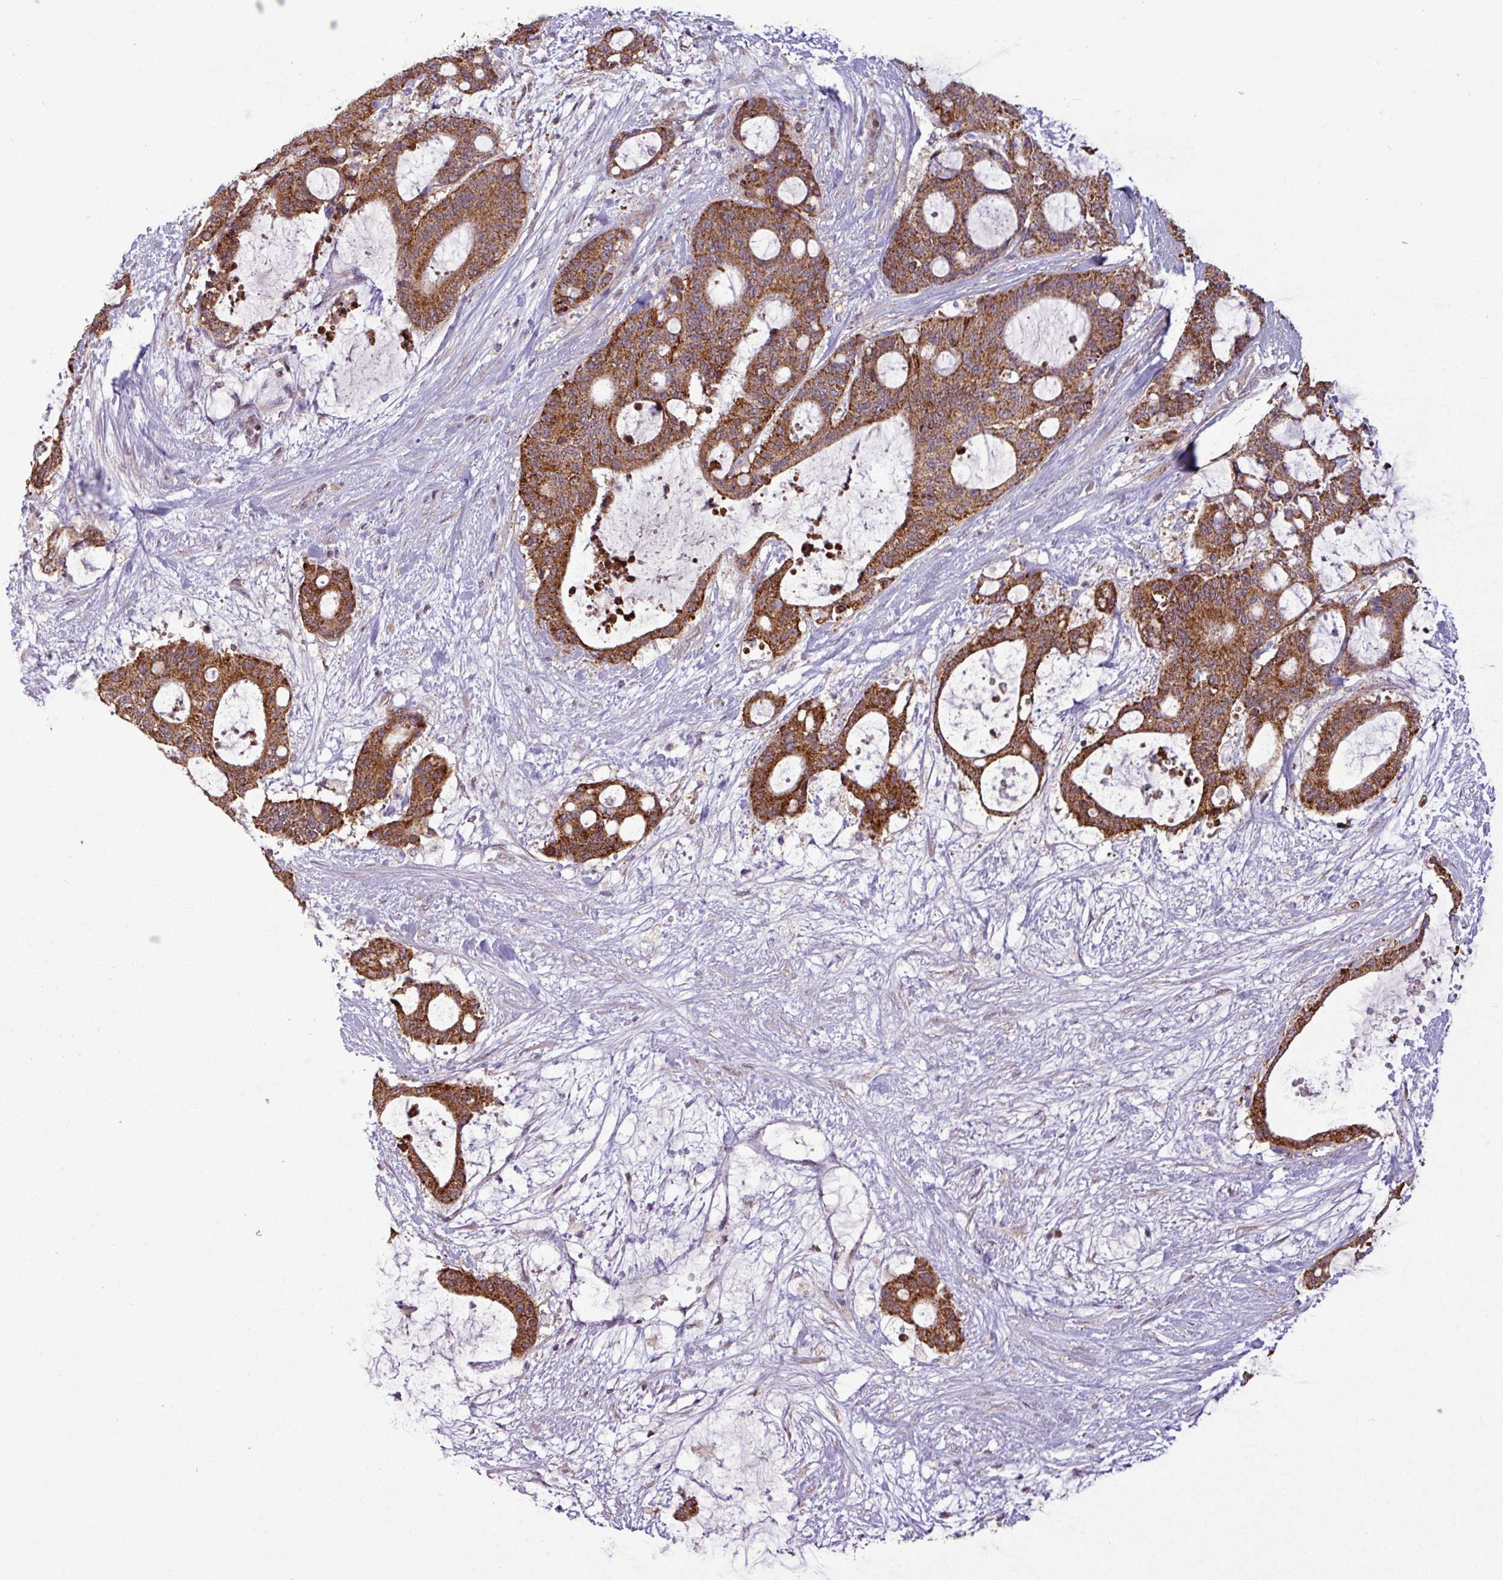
{"staining": {"intensity": "strong", "quantity": ">75%", "location": "cytoplasmic/membranous"}, "tissue": "liver cancer", "cell_type": "Tumor cells", "image_type": "cancer", "snomed": [{"axis": "morphology", "description": "Normal tissue, NOS"}, {"axis": "morphology", "description": "Cholangiocarcinoma"}, {"axis": "topography", "description": "Liver"}, {"axis": "topography", "description": "Peripheral nerve tissue"}], "caption": "Liver cholangiocarcinoma stained for a protein displays strong cytoplasmic/membranous positivity in tumor cells.", "gene": "MCTP2", "patient": {"sex": "female", "age": 73}}